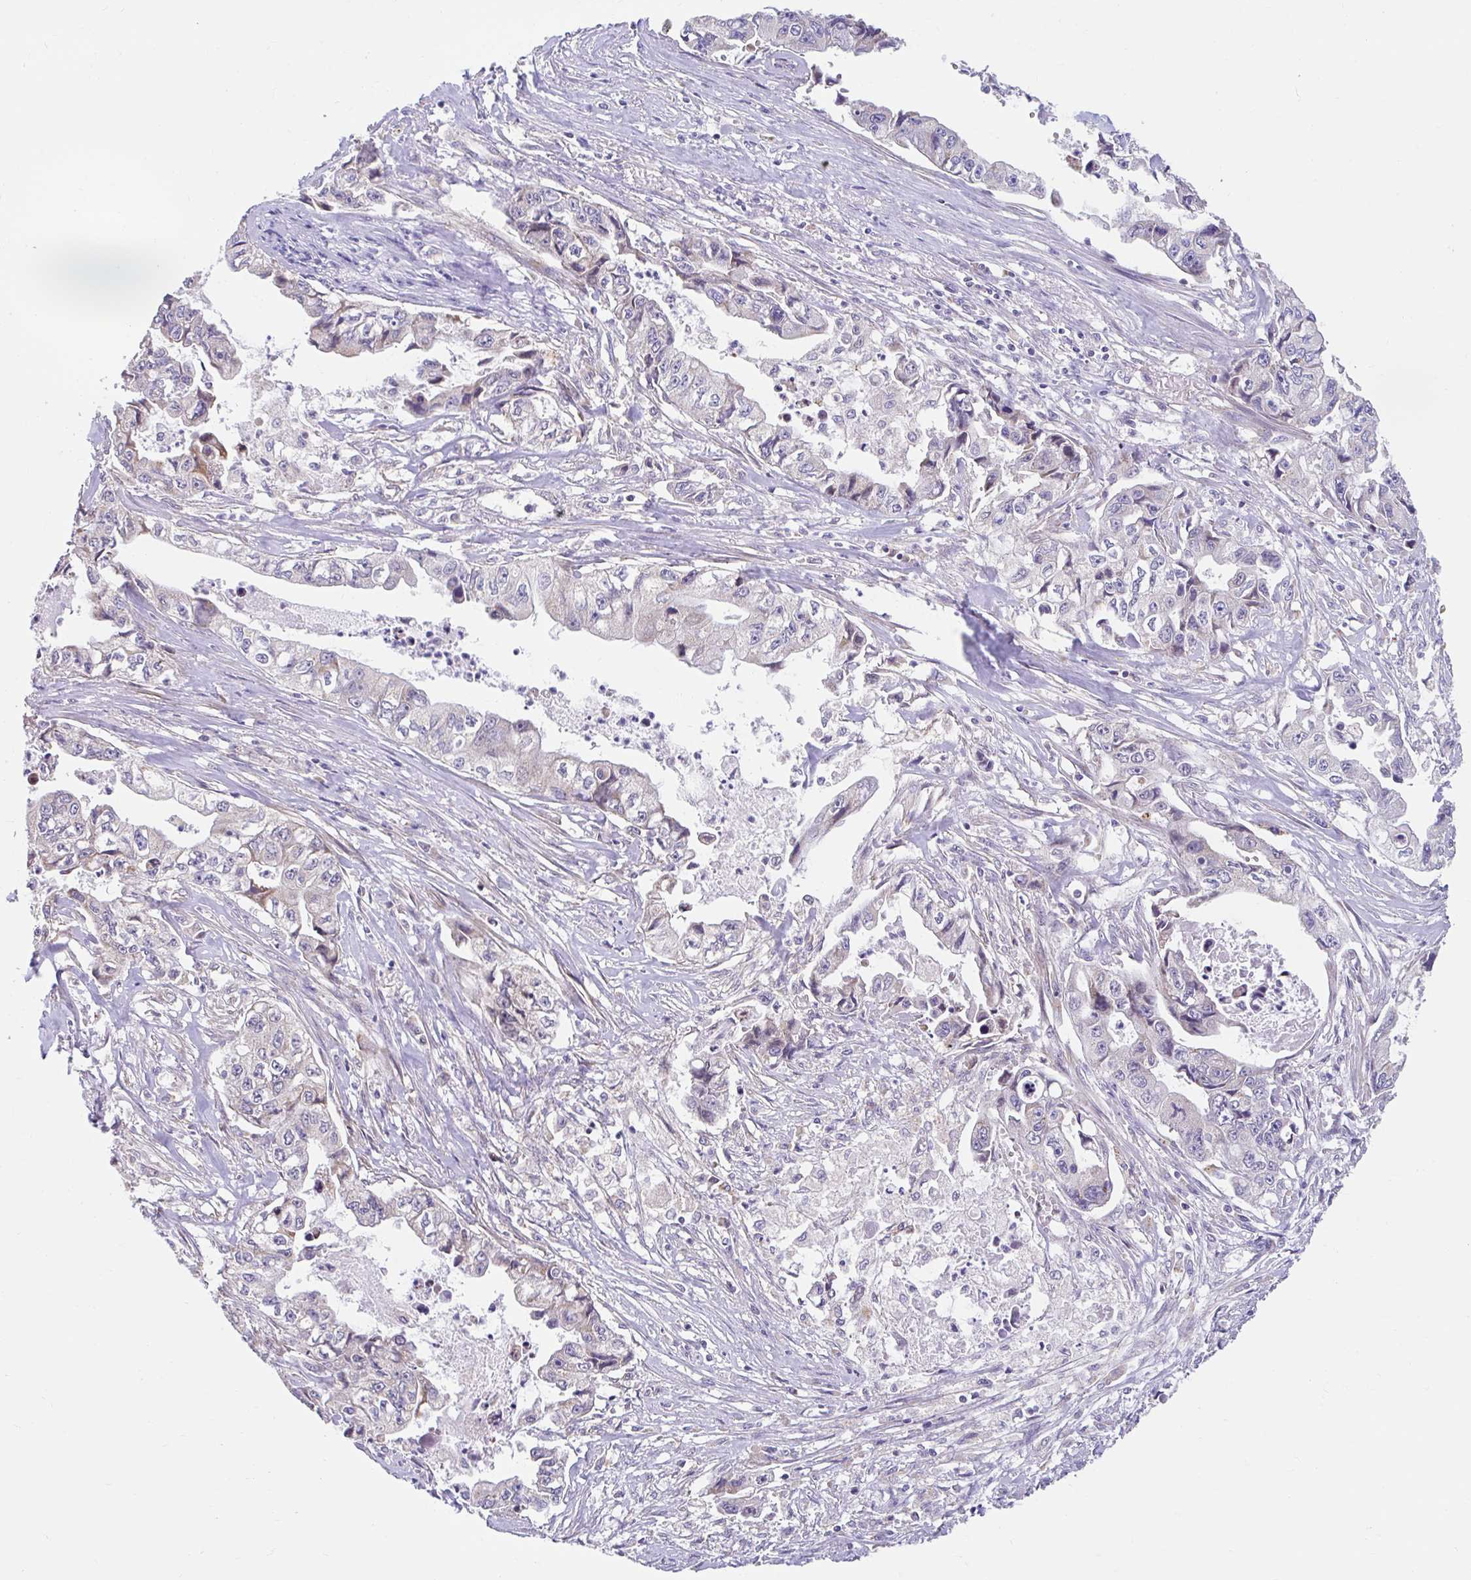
{"staining": {"intensity": "negative", "quantity": "none", "location": "none"}, "tissue": "pancreatic cancer", "cell_type": "Tumor cells", "image_type": "cancer", "snomed": [{"axis": "morphology", "description": "Adenocarcinoma, NOS"}, {"axis": "topography", "description": "Pancreas"}], "caption": "High power microscopy histopathology image of an IHC image of adenocarcinoma (pancreatic), revealing no significant positivity in tumor cells.", "gene": "NT5C1B", "patient": {"sex": "male", "age": 66}}